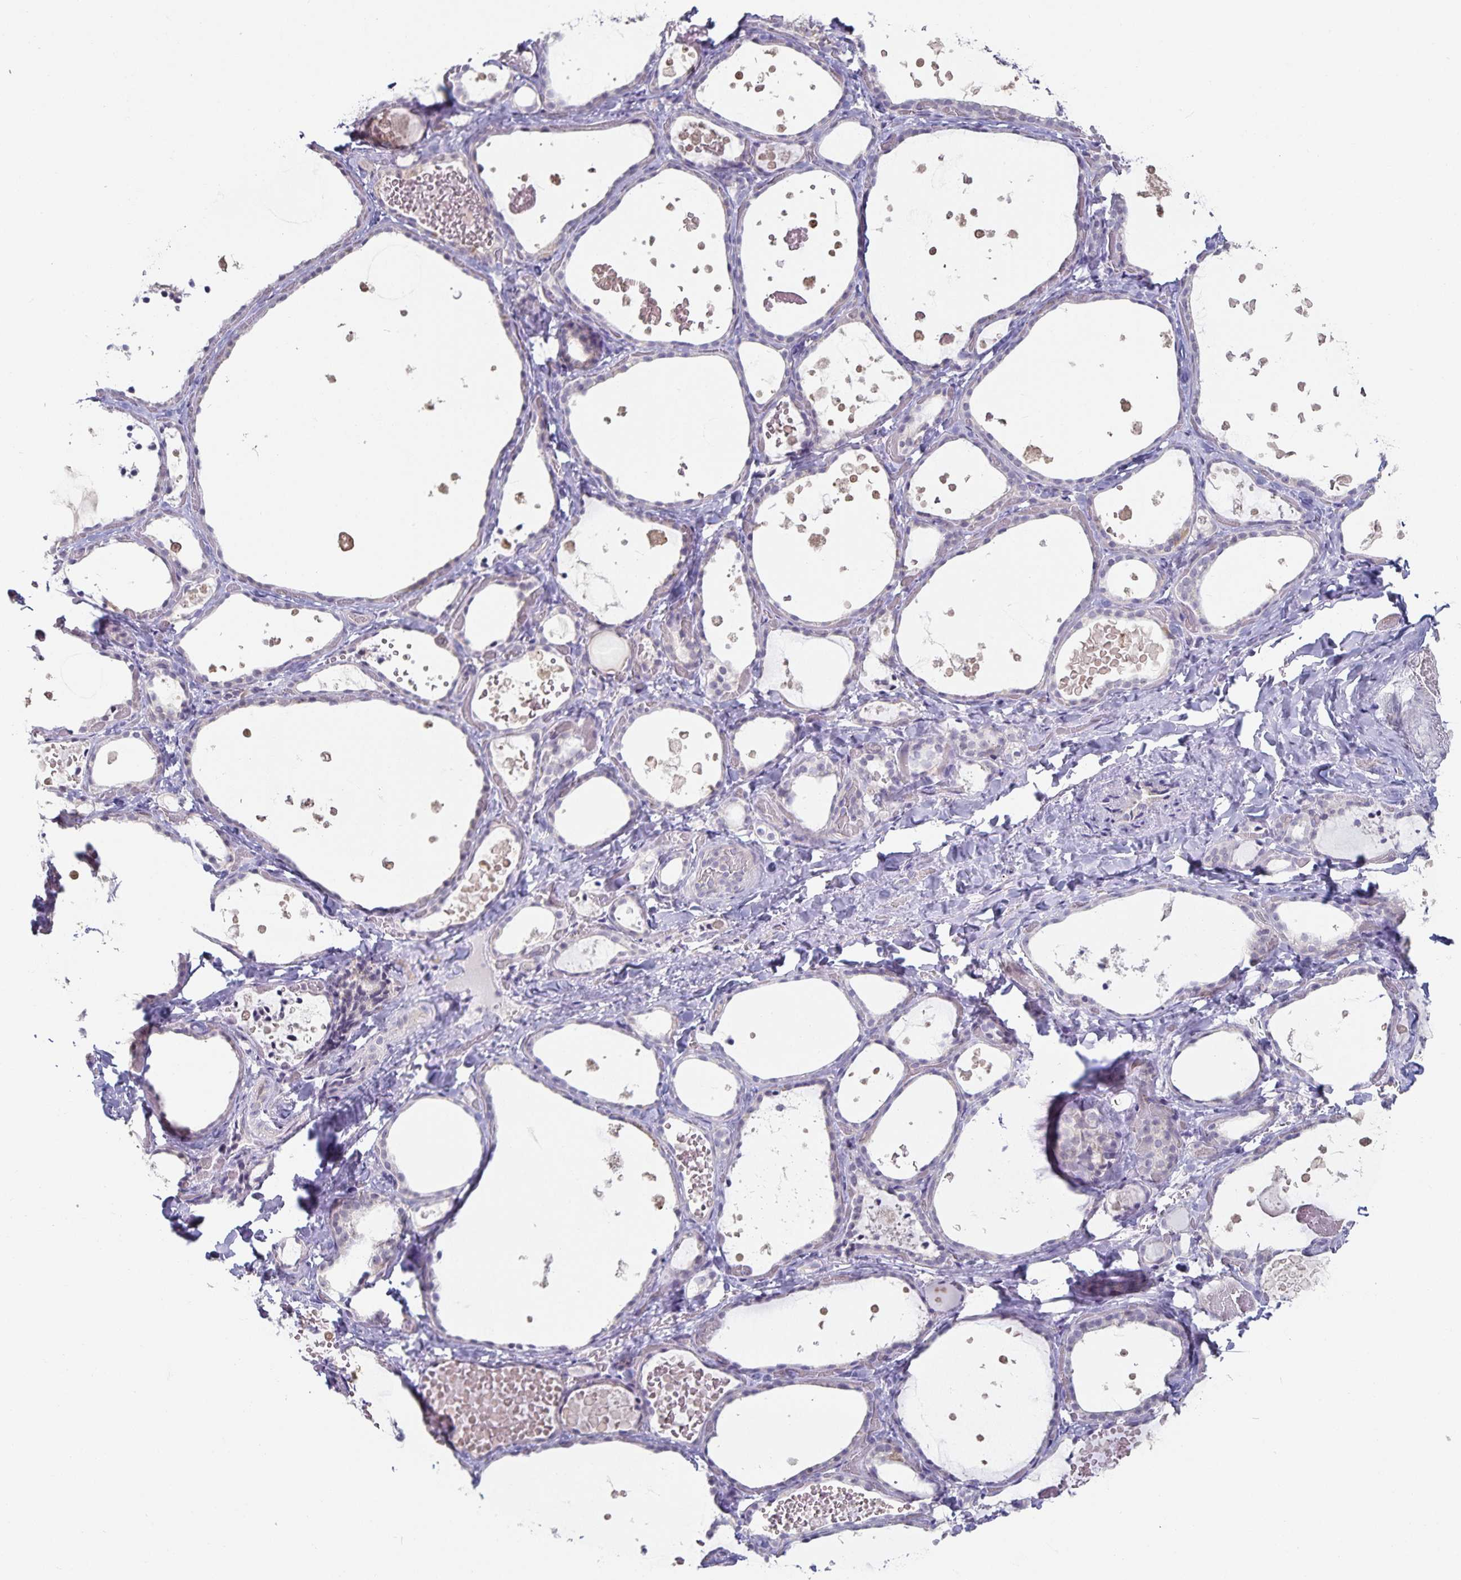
{"staining": {"intensity": "negative", "quantity": "none", "location": "none"}, "tissue": "thyroid gland", "cell_type": "Glandular cells", "image_type": "normal", "snomed": [{"axis": "morphology", "description": "Normal tissue, NOS"}, {"axis": "topography", "description": "Thyroid gland"}], "caption": "Protein analysis of unremarkable thyroid gland reveals no significant positivity in glandular cells. (Brightfield microscopy of DAB immunohistochemistry (IHC) at high magnification).", "gene": "DNAH9", "patient": {"sex": "female", "age": 56}}